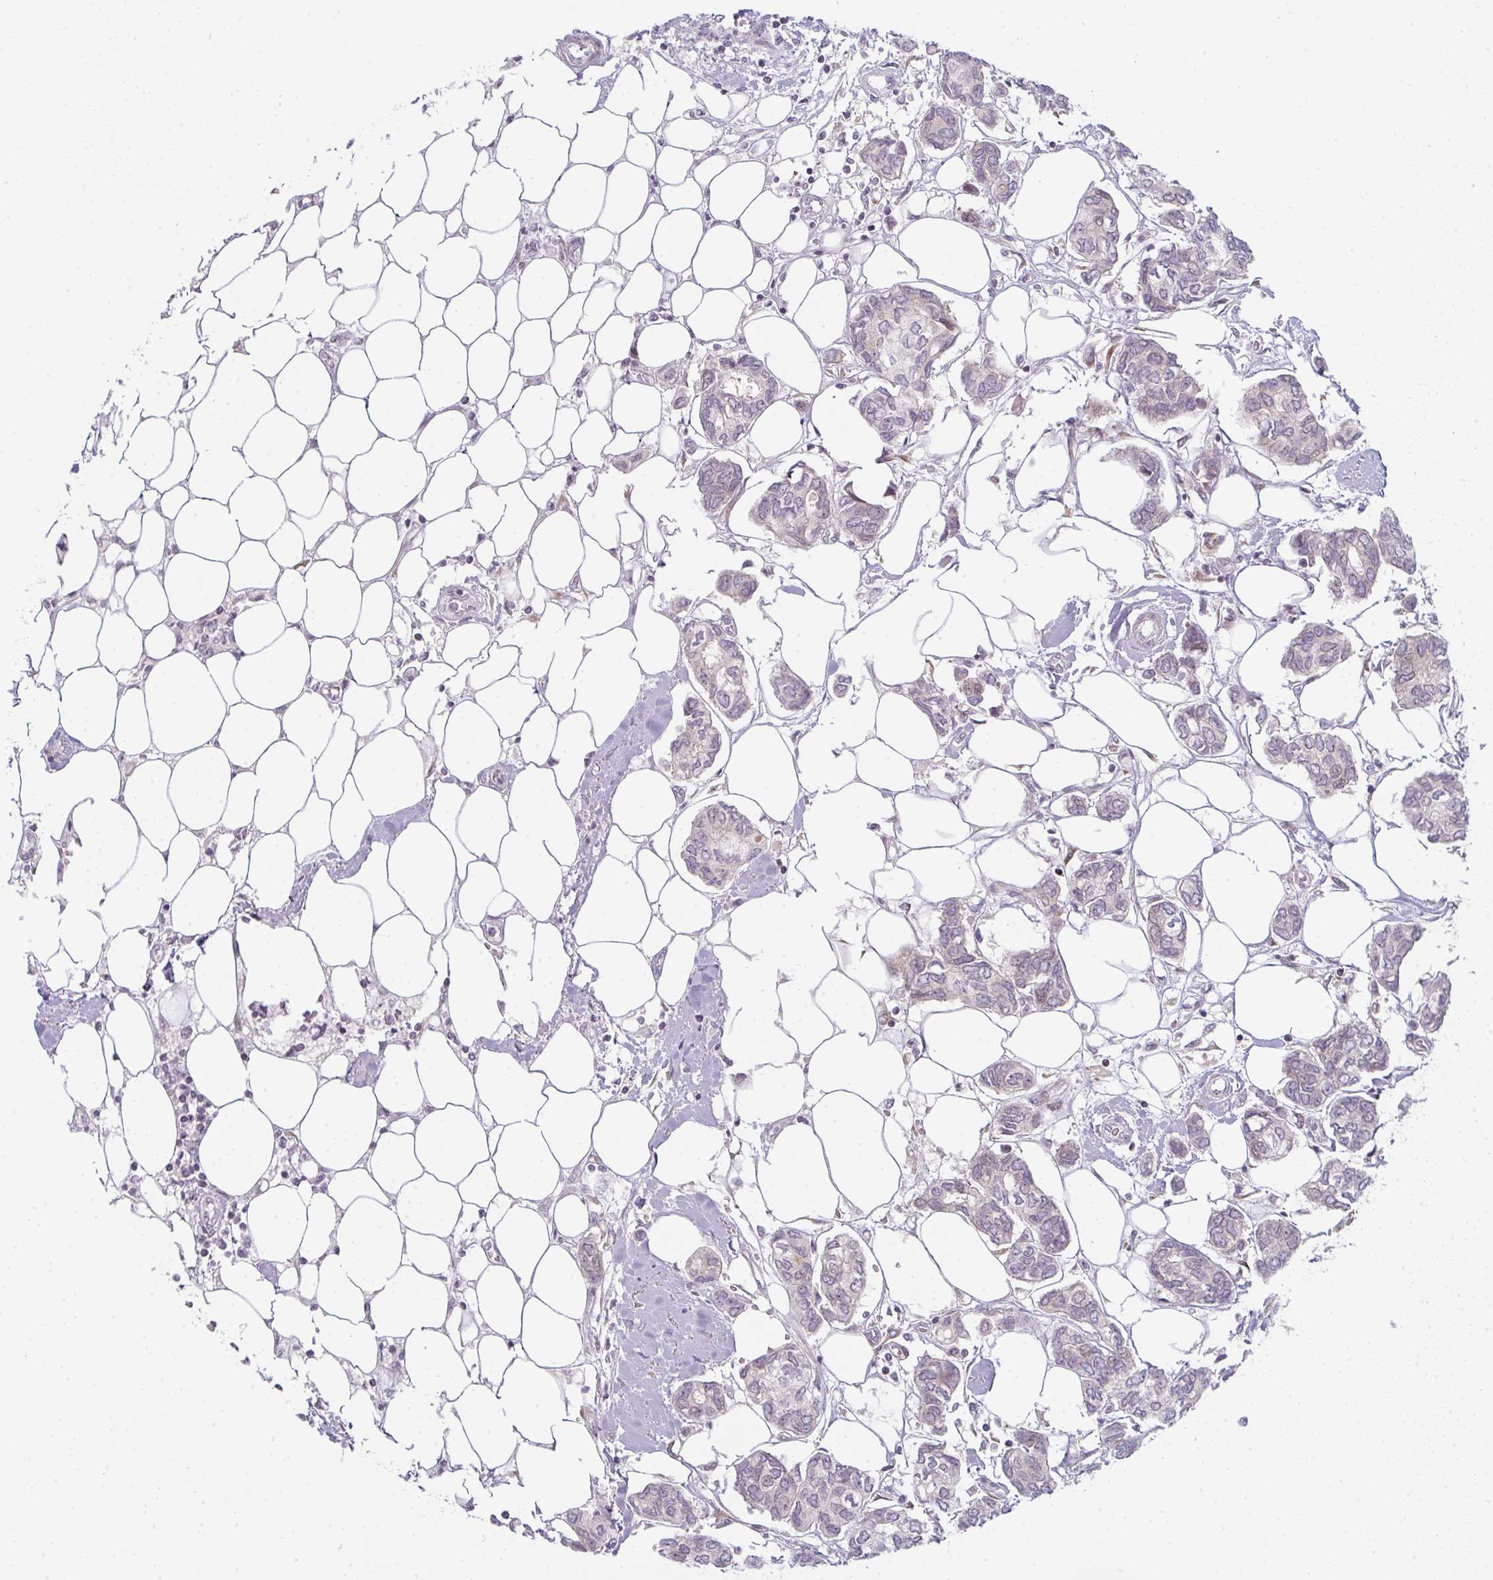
{"staining": {"intensity": "negative", "quantity": "none", "location": "none"}, "tissue": "breast cancer", "cell_type": "Tumor cells", "image_type": "cancer", "snomed": [{"axis": "morphology", "description": "Duct carcinoma"}, {"axis": "topography", "description": "Breast"}], "caption": "Histopathology image shows no significant protein expression in tumor cells of breast cancer.", "gene": "TMEM237", "patient": {"sex": "female", "age": 73}}